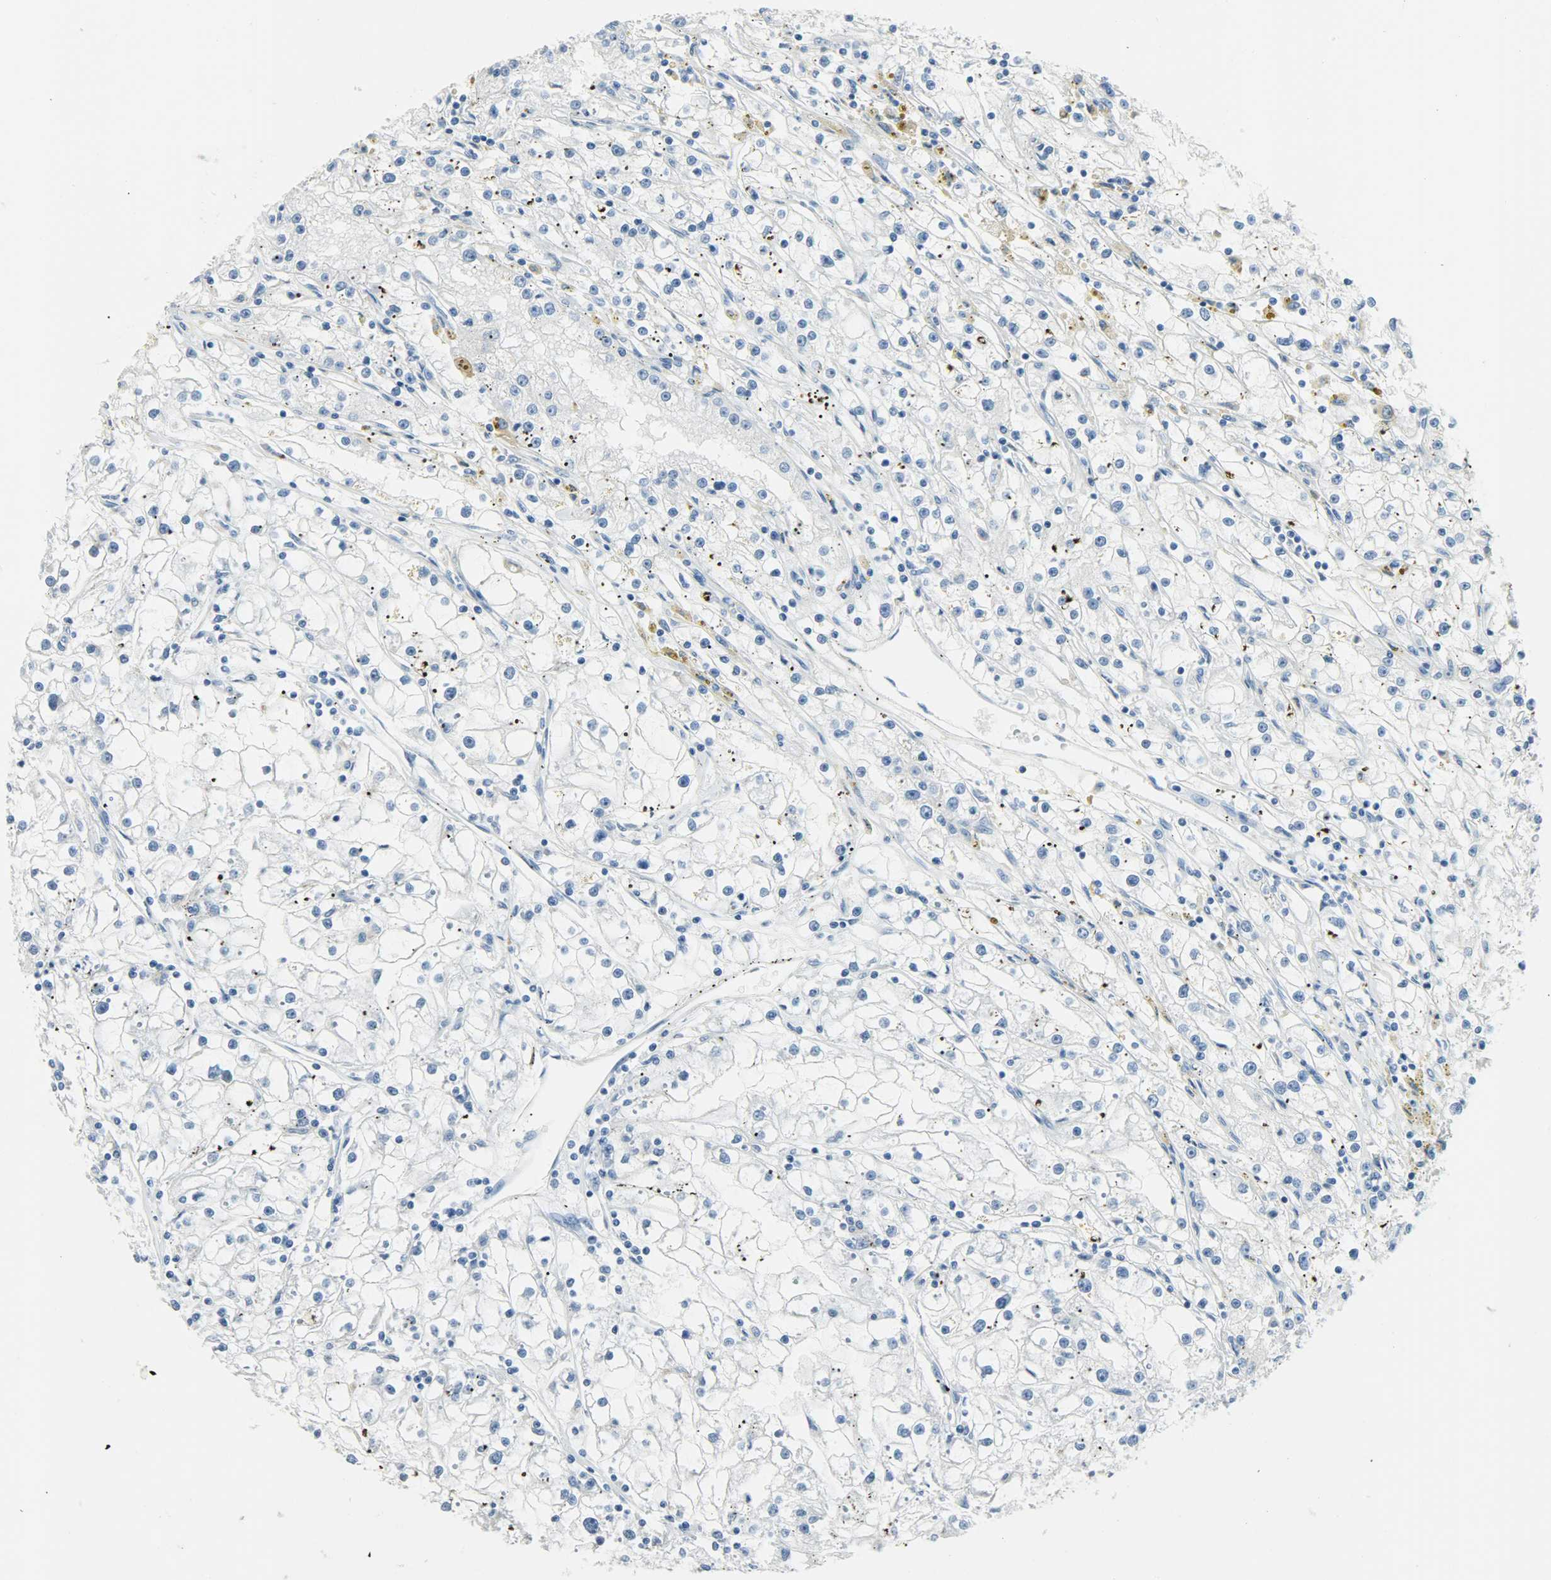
{"staining": {"intensity": "negative", "quantity": "none", "location": "none"}, "tissue": "renal cancer", "cell_type": "Tumor cells", "image_type": "cancer", "snomed": [{"axis": "morphology", "description": "Adenocarcinoma, NOS"}, {"axis": "topography", "description": "Kidney"}], "caption": "Renal cancer (adenocarcinoma) stained for a protein using IHC reveals no expression tumor cells.", "gene": "PTPN6", "patient": {"sex": "male", "age": 56}}